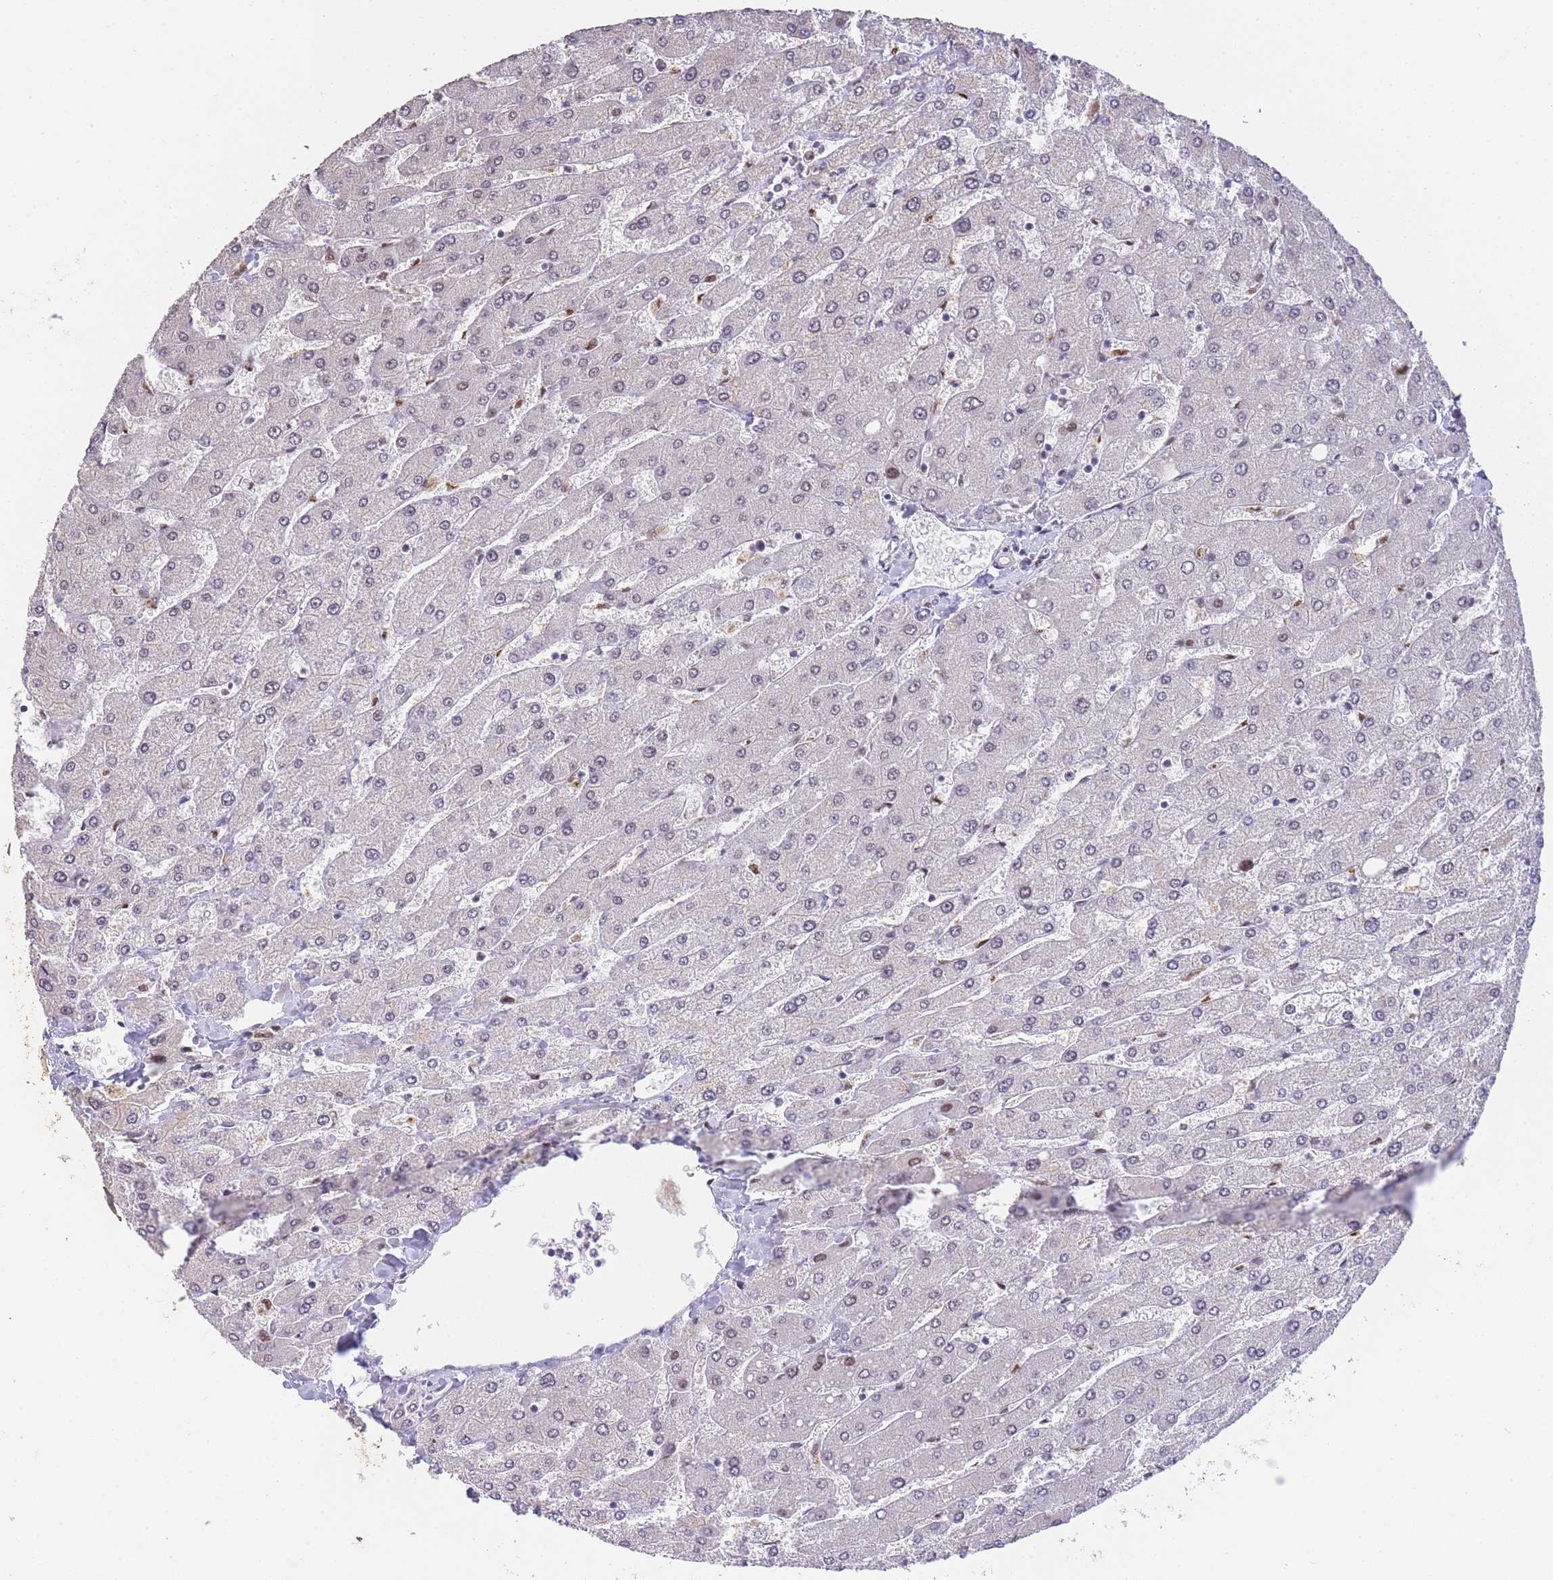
{"staining": {"intensity": "moderate", "quantity": "25%-75%", "location": "nuclear"}, "tissue": "liver", "cell_type": "Hepatocytes", "image_type": "normal", "snomed": [{"axis": "morphology", "description": "Normal tissue, NOS"}, {"axis": "topography", "description": "Liver"}], "caption": "Unremarkable liver reveals moderate nuclear positivity in about 25%-75% of hepatocytes (brown staining indicates protein expression, while blue staining denotes nuclei)..", "gene": "PRKDC", "patient": {"sex": "male", "age": 55}}